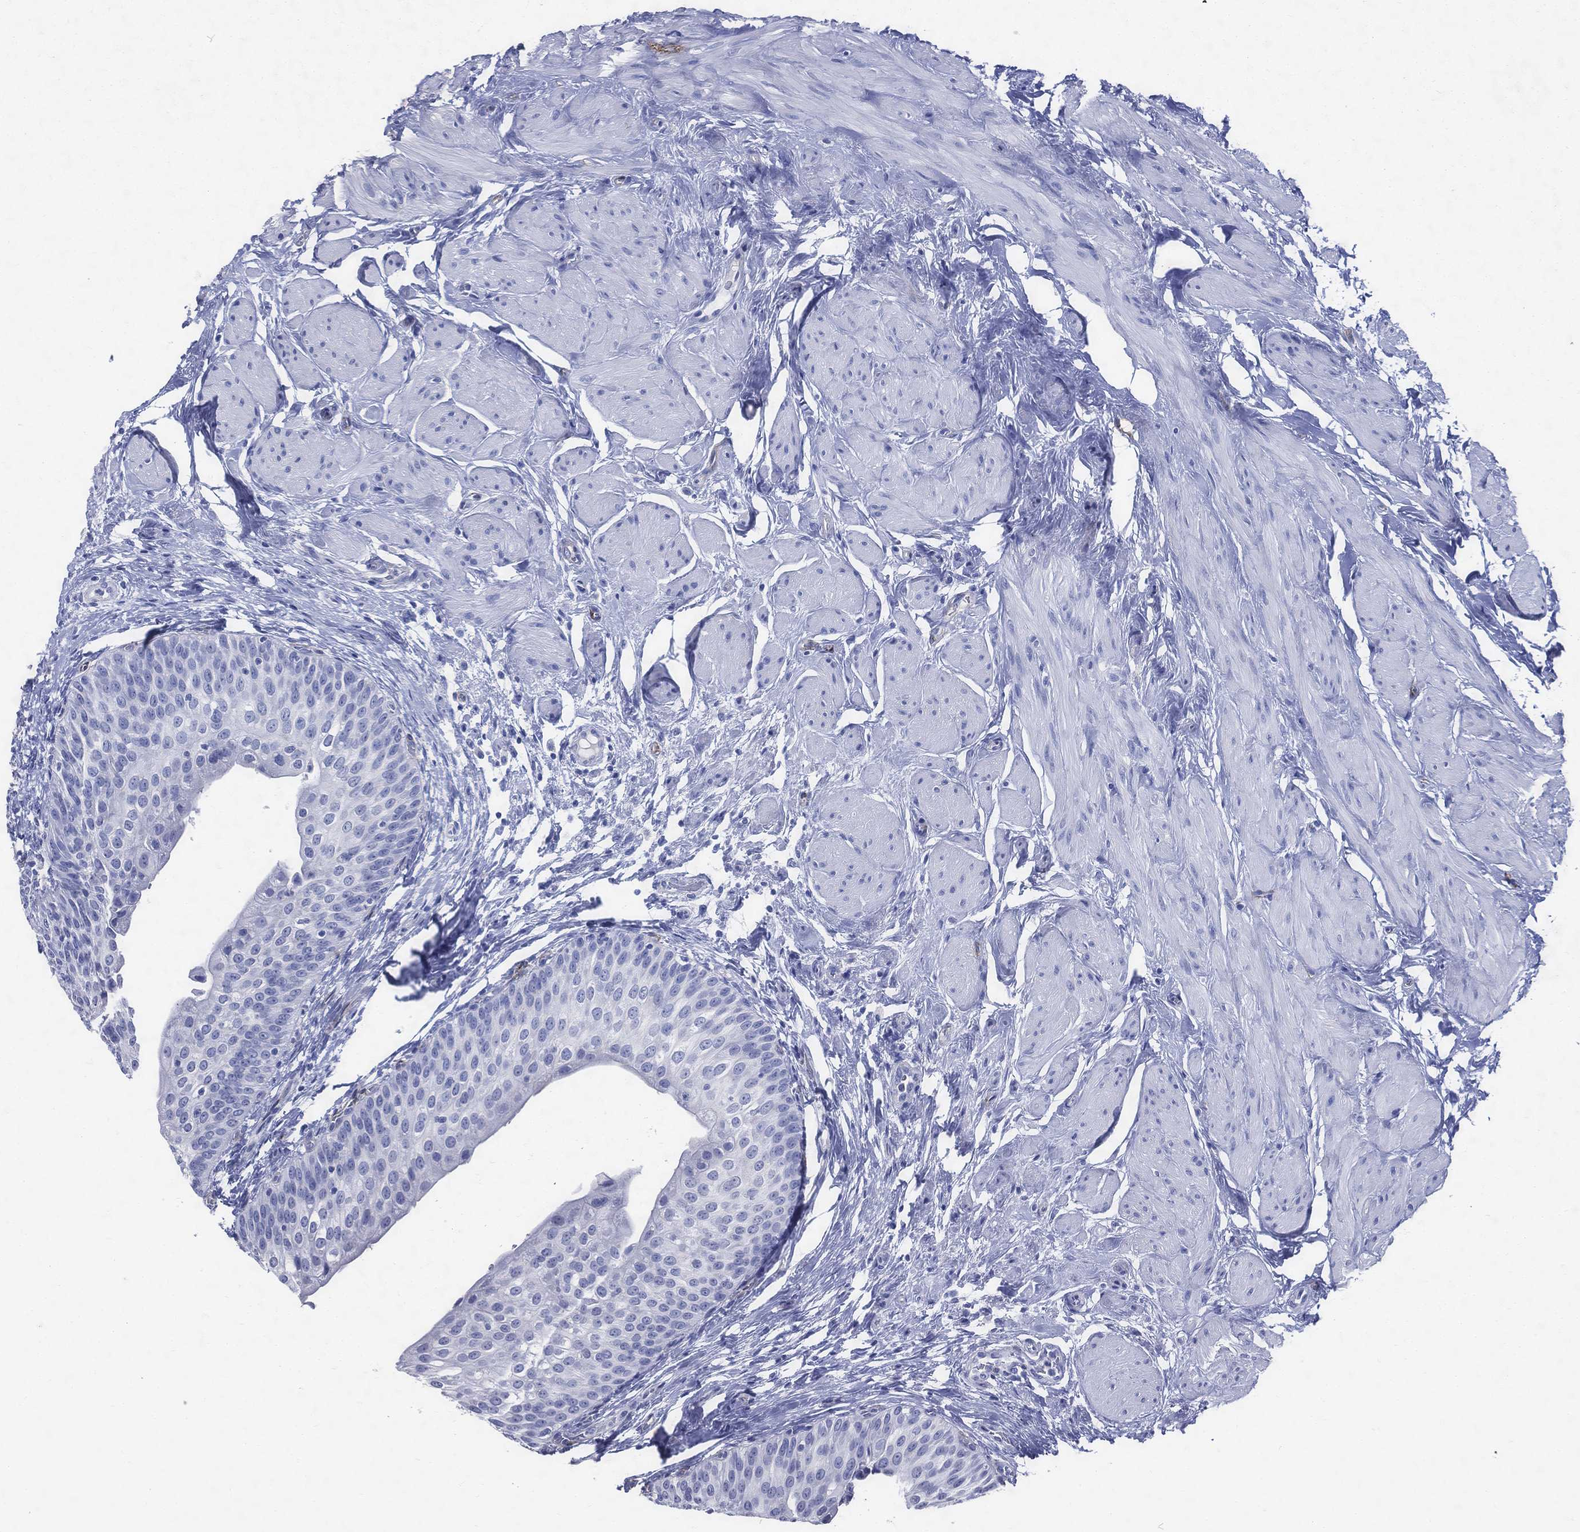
{"staining": {"intensity": "negative", "quantity": "none", "location": "none"}, "tissue": "urinary bladder", "cell_type": "Urothelial cells", "image_type": "normal", "snomed": [{"axis": "morphology", "description": "Normal tissue, NOS"}, {"axis": "topography", "description": "Urinary bladder"}], "caption": "Protein analysis of normal urinary bladder demonstrates no significant staining in urothelial cells. (DAB immunohistochemistry (IHC) visualized using brightfield microscopy, high magnification).", "gene": "ACE2", "patient": {"sex": "male", "age": 73}}